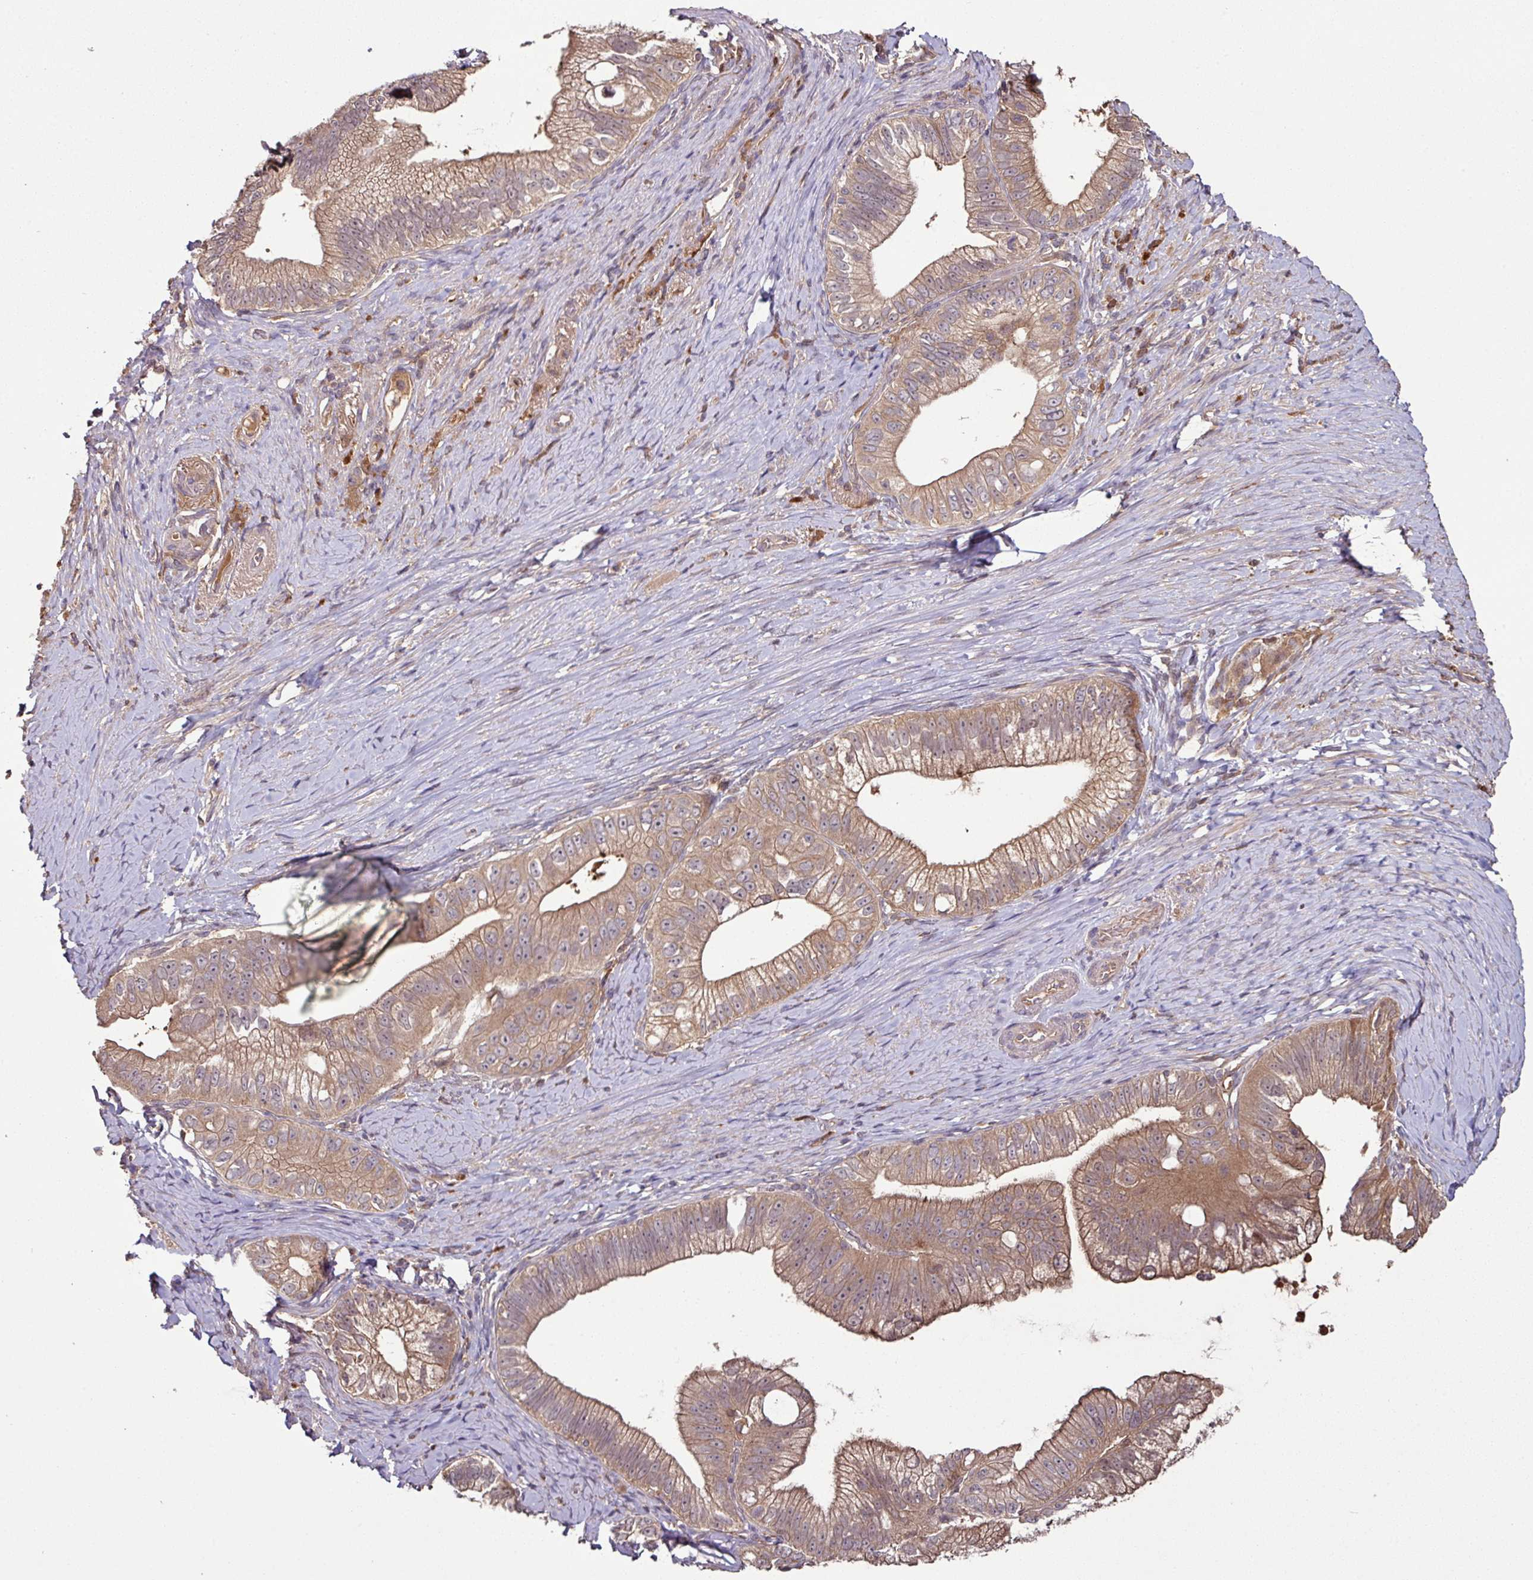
{"staining": {"intensity": "moderate", "quantity": ">75%", "location": "cytoplasmic/membranous"}, "tissue": "pancreatic cancer", "cell_type": "Tumor cells", "image_type": "cancer", "snomed": [{"axis": "morphology", "description": "Adenocarcinoma, NOS"}, {"axis": "topography", "description": "Pancreas"}], "caption": "Pancreatic cancer stained with immunohistochemistry reveals moderate cytoplasmic/membranous expression in about >75% of tumor cells. (Brightfield microscopy of DAB IHC at high magnification).", "gene": "GNPDA1", "patient": {"sex": "male", "age": 70}}